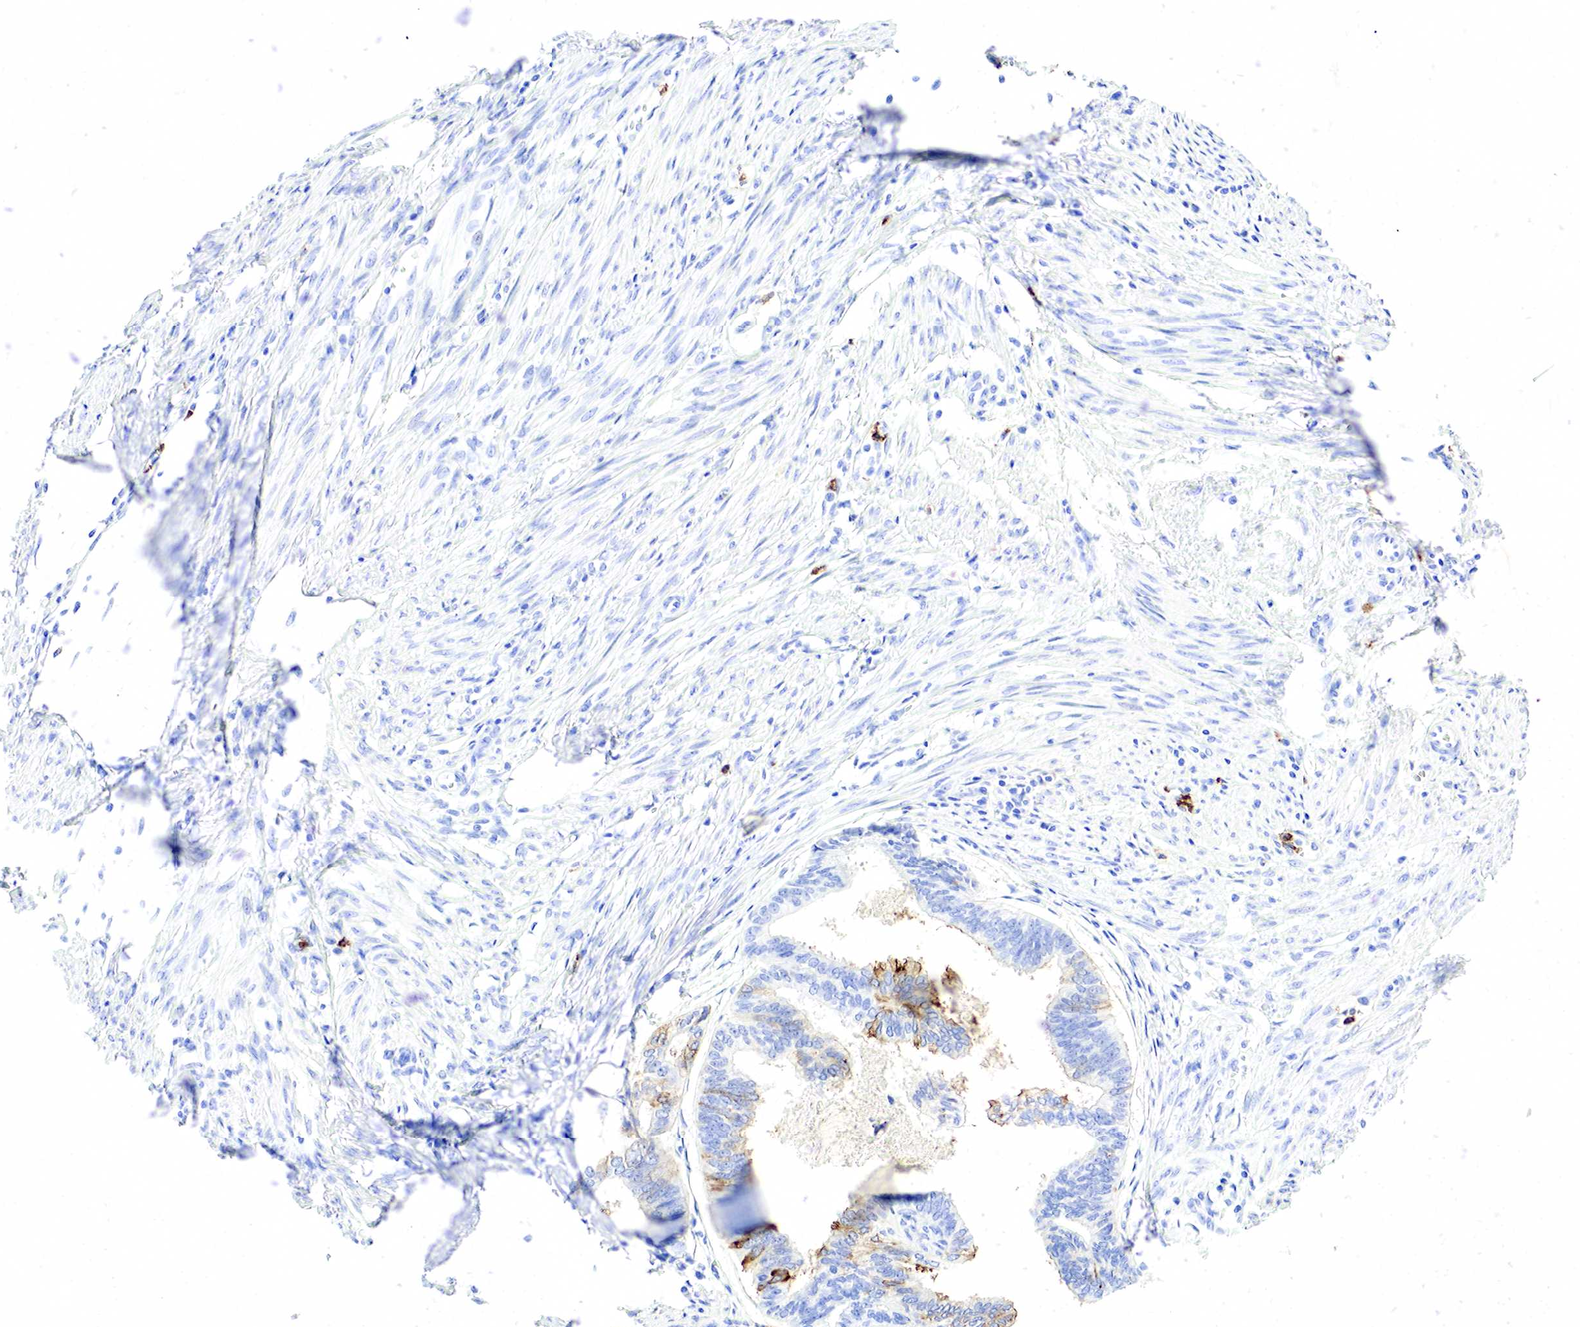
{"staining": {"intensity": "moderate", "quantity": "<25%", "location": "cytoplasmic/membranous"}, "tissue": "endometrial cancer", "cell_type": "Tumor cells", "image_type": "cancer", "snomed": [{"axis": "morphology", "description": "Adenocarcinoma, NOS"}, {"axis": "topography", "description": "Endometrium"}], "caption": "IHC micrograph of human adenocarcinoma (endometrial) stained for a protein (brown), which demonstrates low levels of moderate cytoplasmic/membranous positivity in approximately <25% of tumor cells.", "gene": "FUT4", "patient": {"sex": "female", "age": 75}}